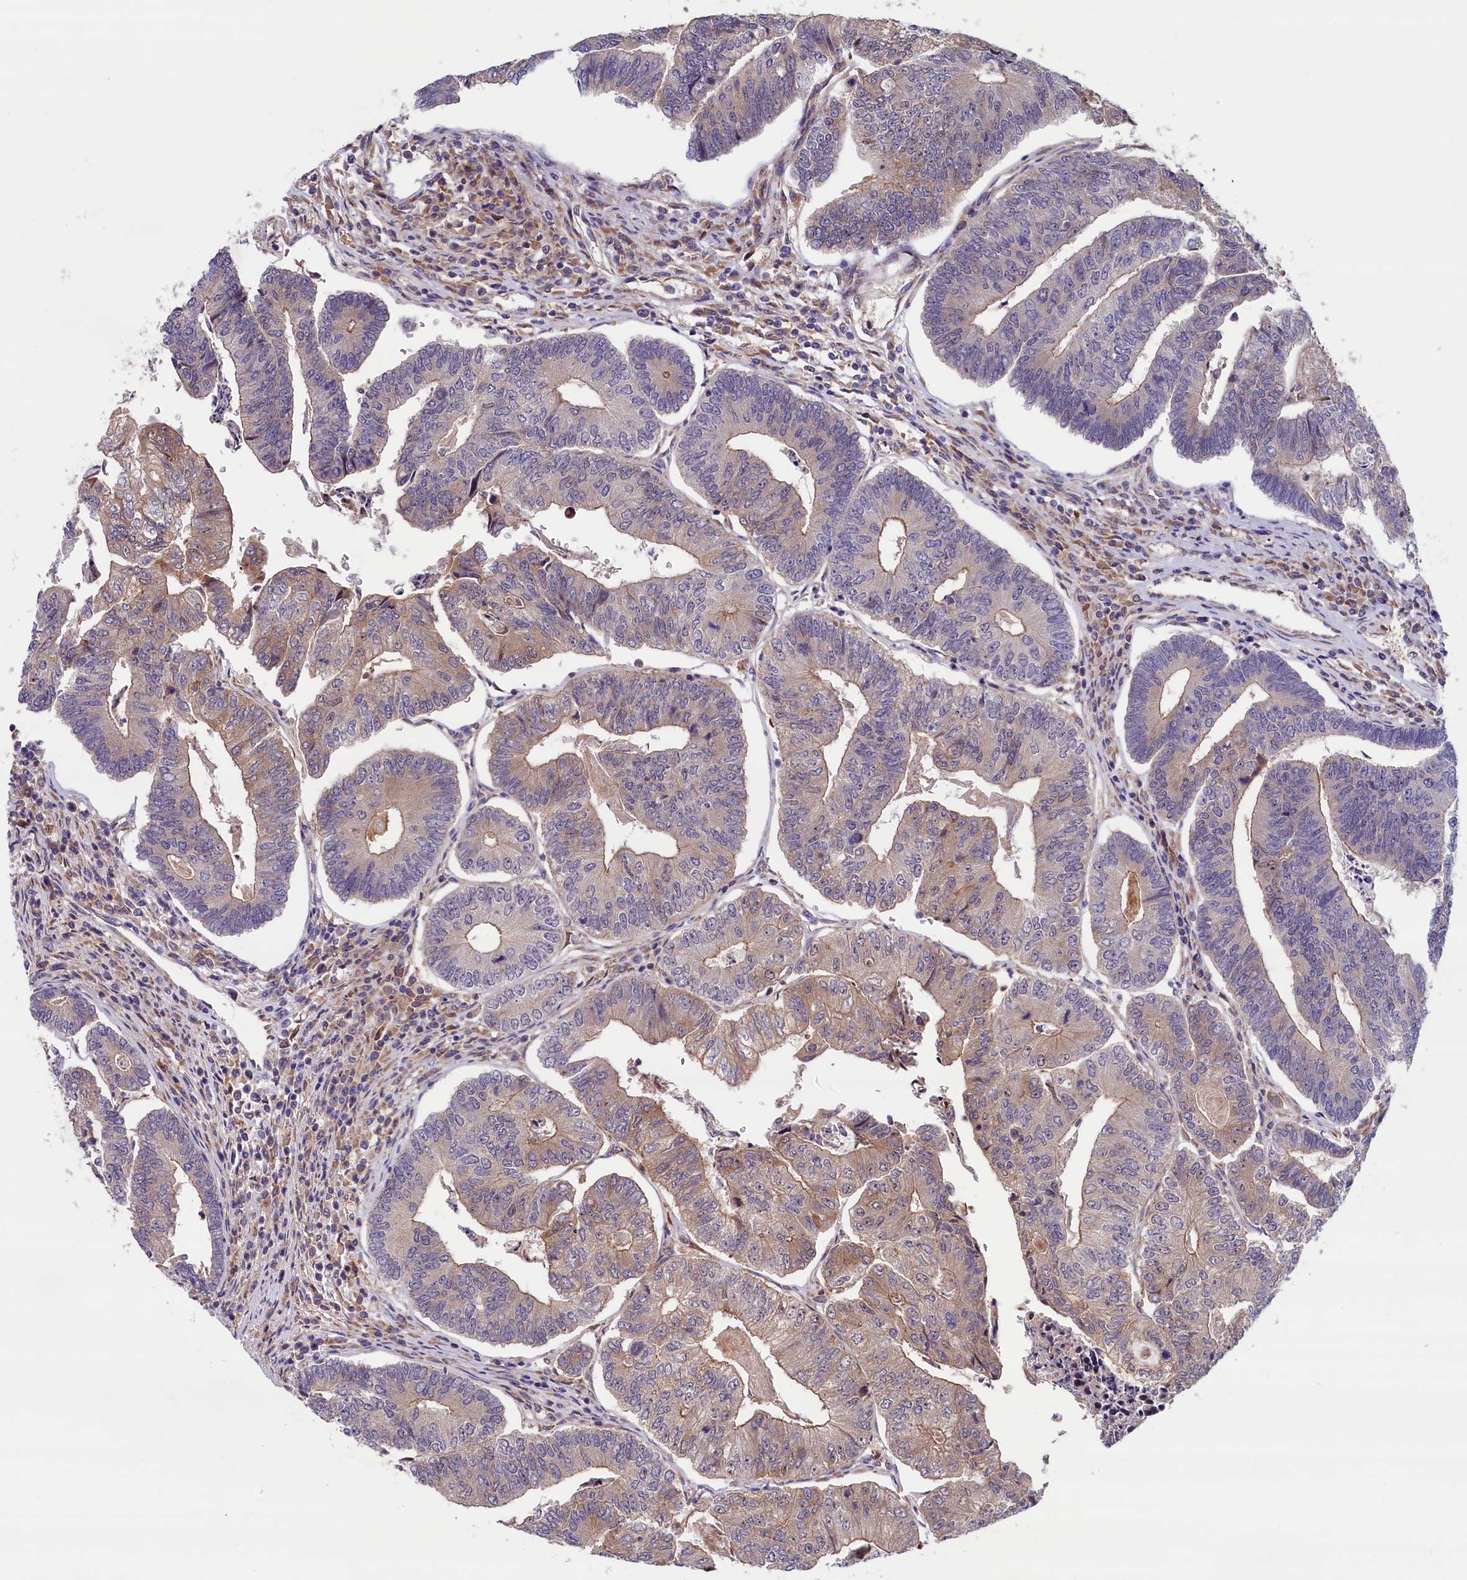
{"staining": {"intensity": "weak", "quantity": "25%-75%", "location": "cytoplasmic/membranous"}, "tissue": "colorectal cancer", "cell_type": "Tumor cells", "image_type": "cancer", "snomed": [{"axis": "morphology", "description": "Adenocarcinoma, NOS"}, {"axis": "topography", "description": "Colon"}], "caption": "Immunohistochemistry of adenocarcinoma (colorectal) exhibits low levels of weak cytoplasmic/membranous staining in approximately 25%-75% of tumor cells. (IHC, brightfield microscopy, high magnification).", "gene": "CCDC9B", "patient": {"sex": "female", "age": 67}}